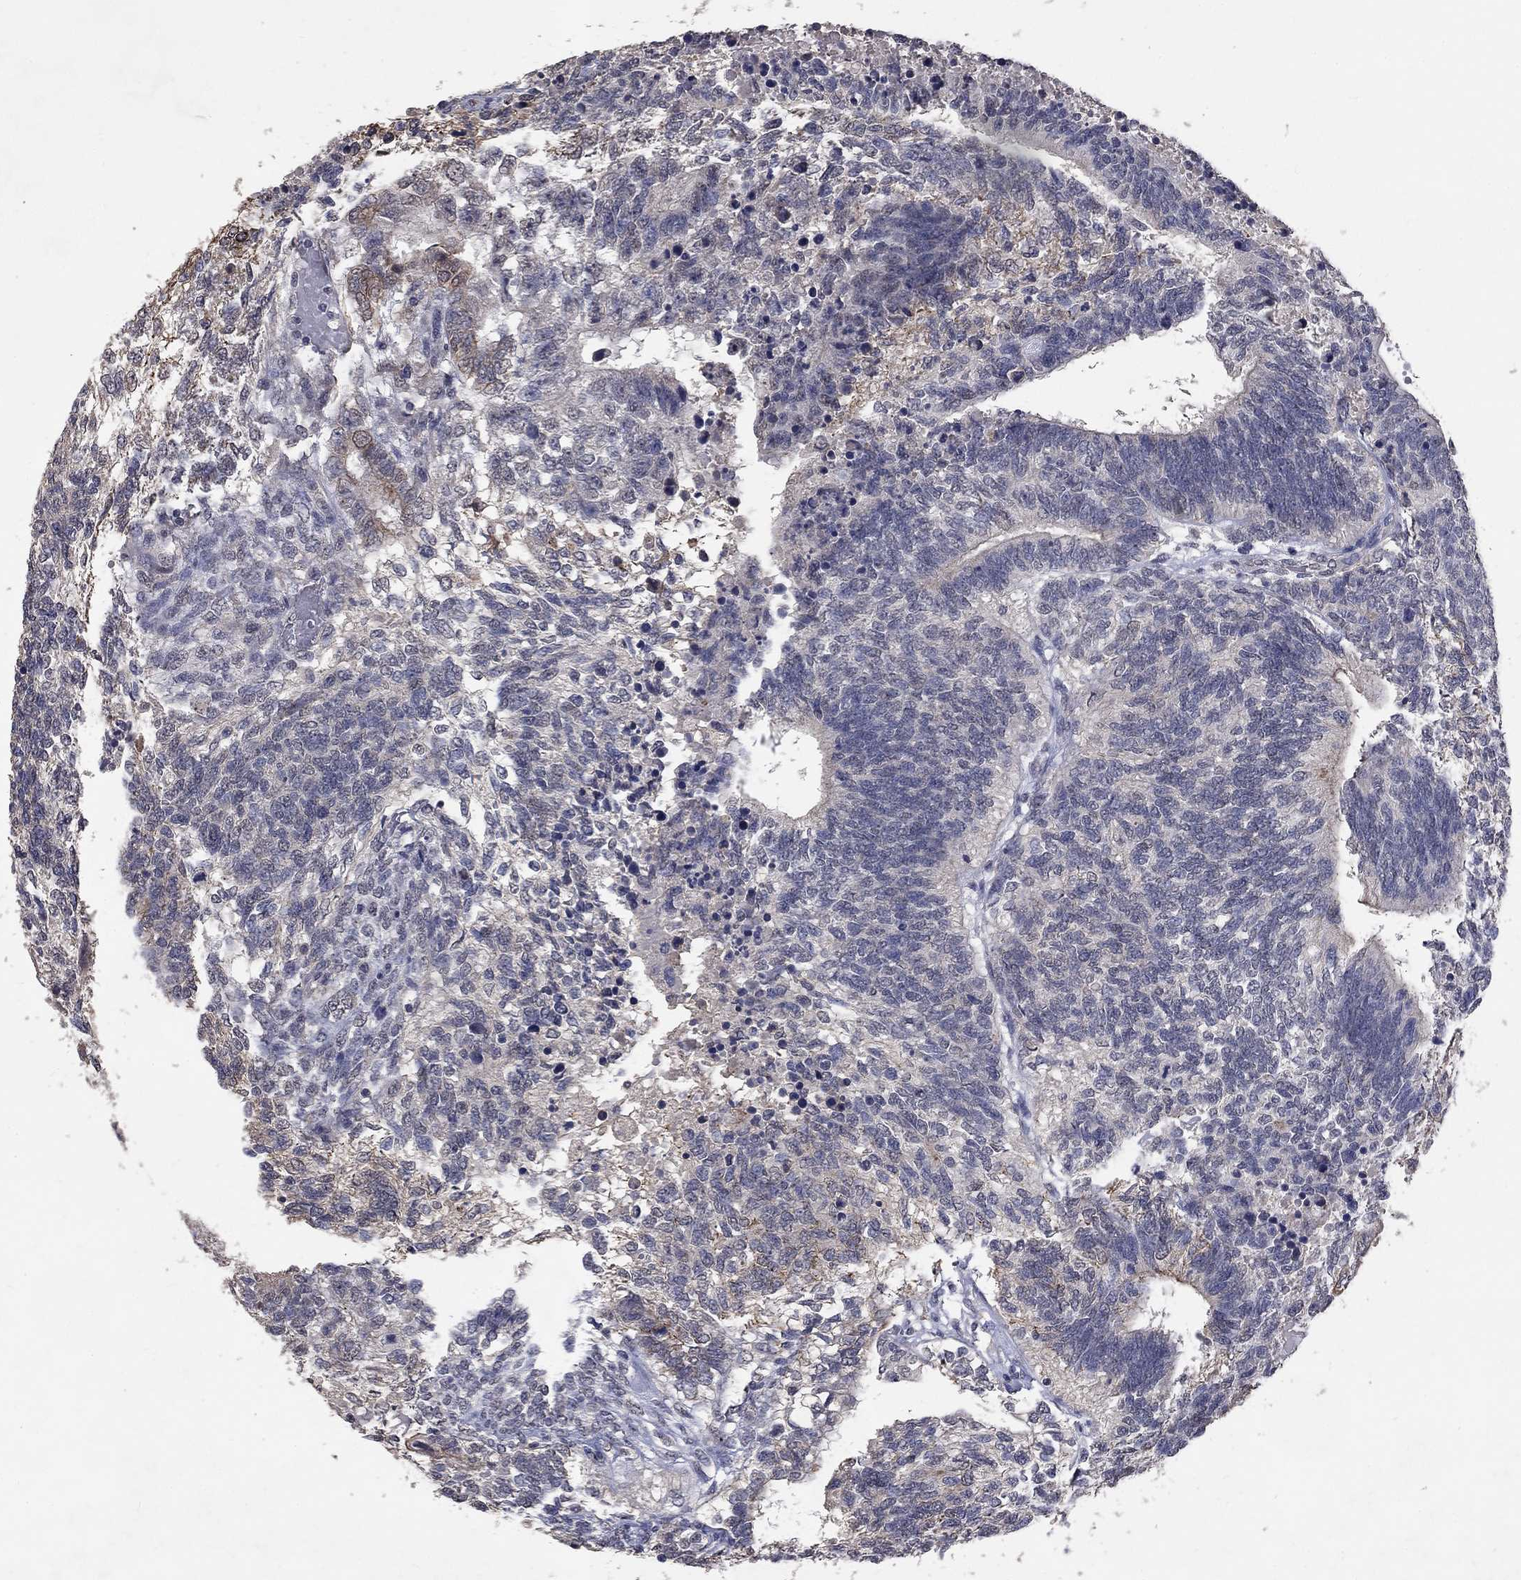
{"staining": {"intensity": "negative", "quantity": "none", "location": "none"}, "tissue": "testis cancer", "cell_type": "Tumor cells", "image_type": "cancer", "snomed": [{"axis": "morphology", "description": "Seminoma, NOS"}, {"axis": "morphology", "description": "Carcinoma, Embryonal, NOS"}, {"axis": "topography", "description": "Testis"}], "caption": "An image of testis cancer stained for a protein reveals no brown staining in tumor cells.", "gene": "CHST5", "patient": {"sex": "male", "age": 41}}